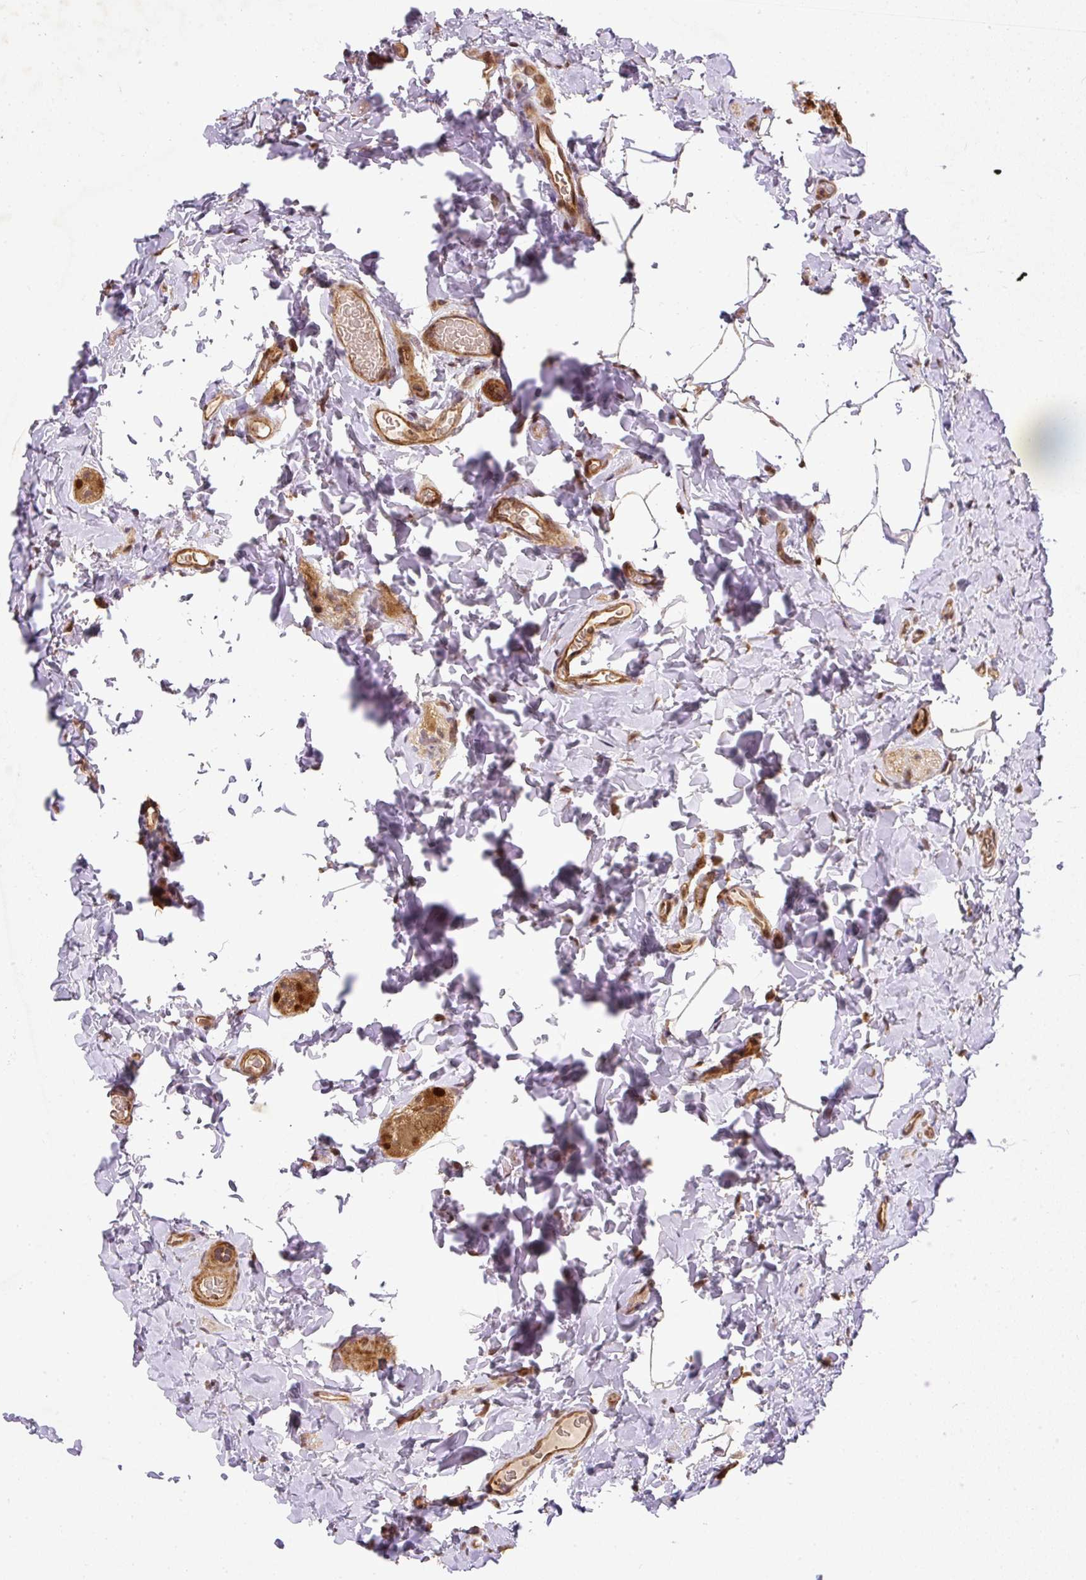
{"staining": {"intensity": "moderate", "quantity": ">75%", "location": "cytoplasmic/membranous"}, "tissue": "colon", "cell_type": "Endothelial cells", "image_type": "normal", "snomed": [{"axis": "morphology", "description": "Normal tissue, NOS"}, {"axis": "topography", "description": "Colon"}], "caption": "Human colon stained with a brown dye shows moderate cytoplasmic/membranous positive staining in about >75% of endothelial cells.", "gene": "PSMD1", "patient": {"sex": "male", "age": 46}}